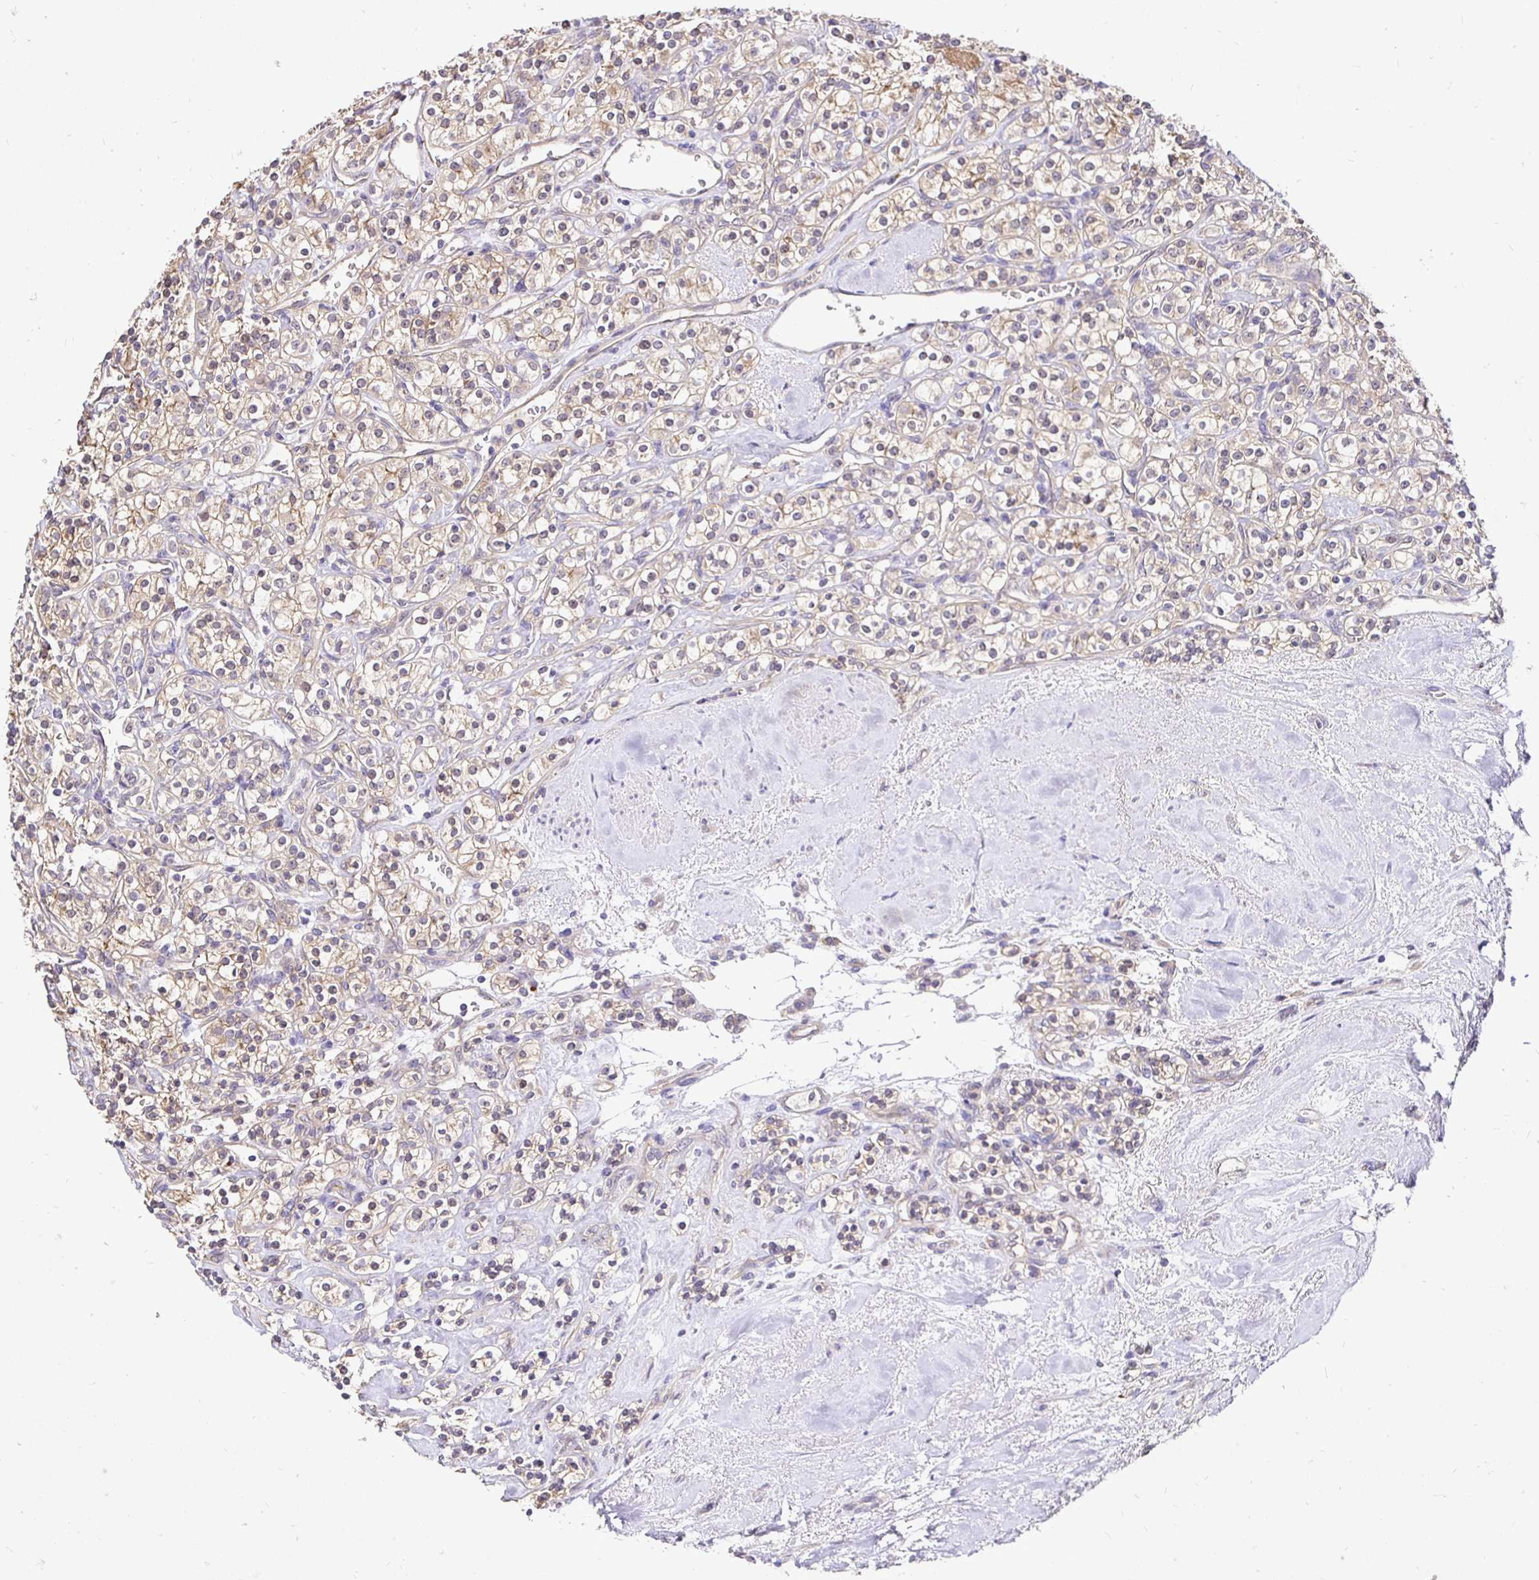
{"staining": {"intensity": "weak", "quantity": "25%-75%", "location": "cytoplasmic/membranous"}, "tissue": "renal cancer", "cell_type": "Tumor cells", "image_type": "cancer", "snomed": [{"axis": "morphology", "description": "Adenocarcinoma, NOS"}, {"axis": "topography", "description": "Kidney"}], "caption": "High-power microscopy captured an immunohistochemistry histopathology image of renal cancer, revealing weak cytoplasmic/membranous expression in about 25%-75% of tumor cells.", "gene": "SLC9A1", "patient": {"sex": "male", "age": 77}}